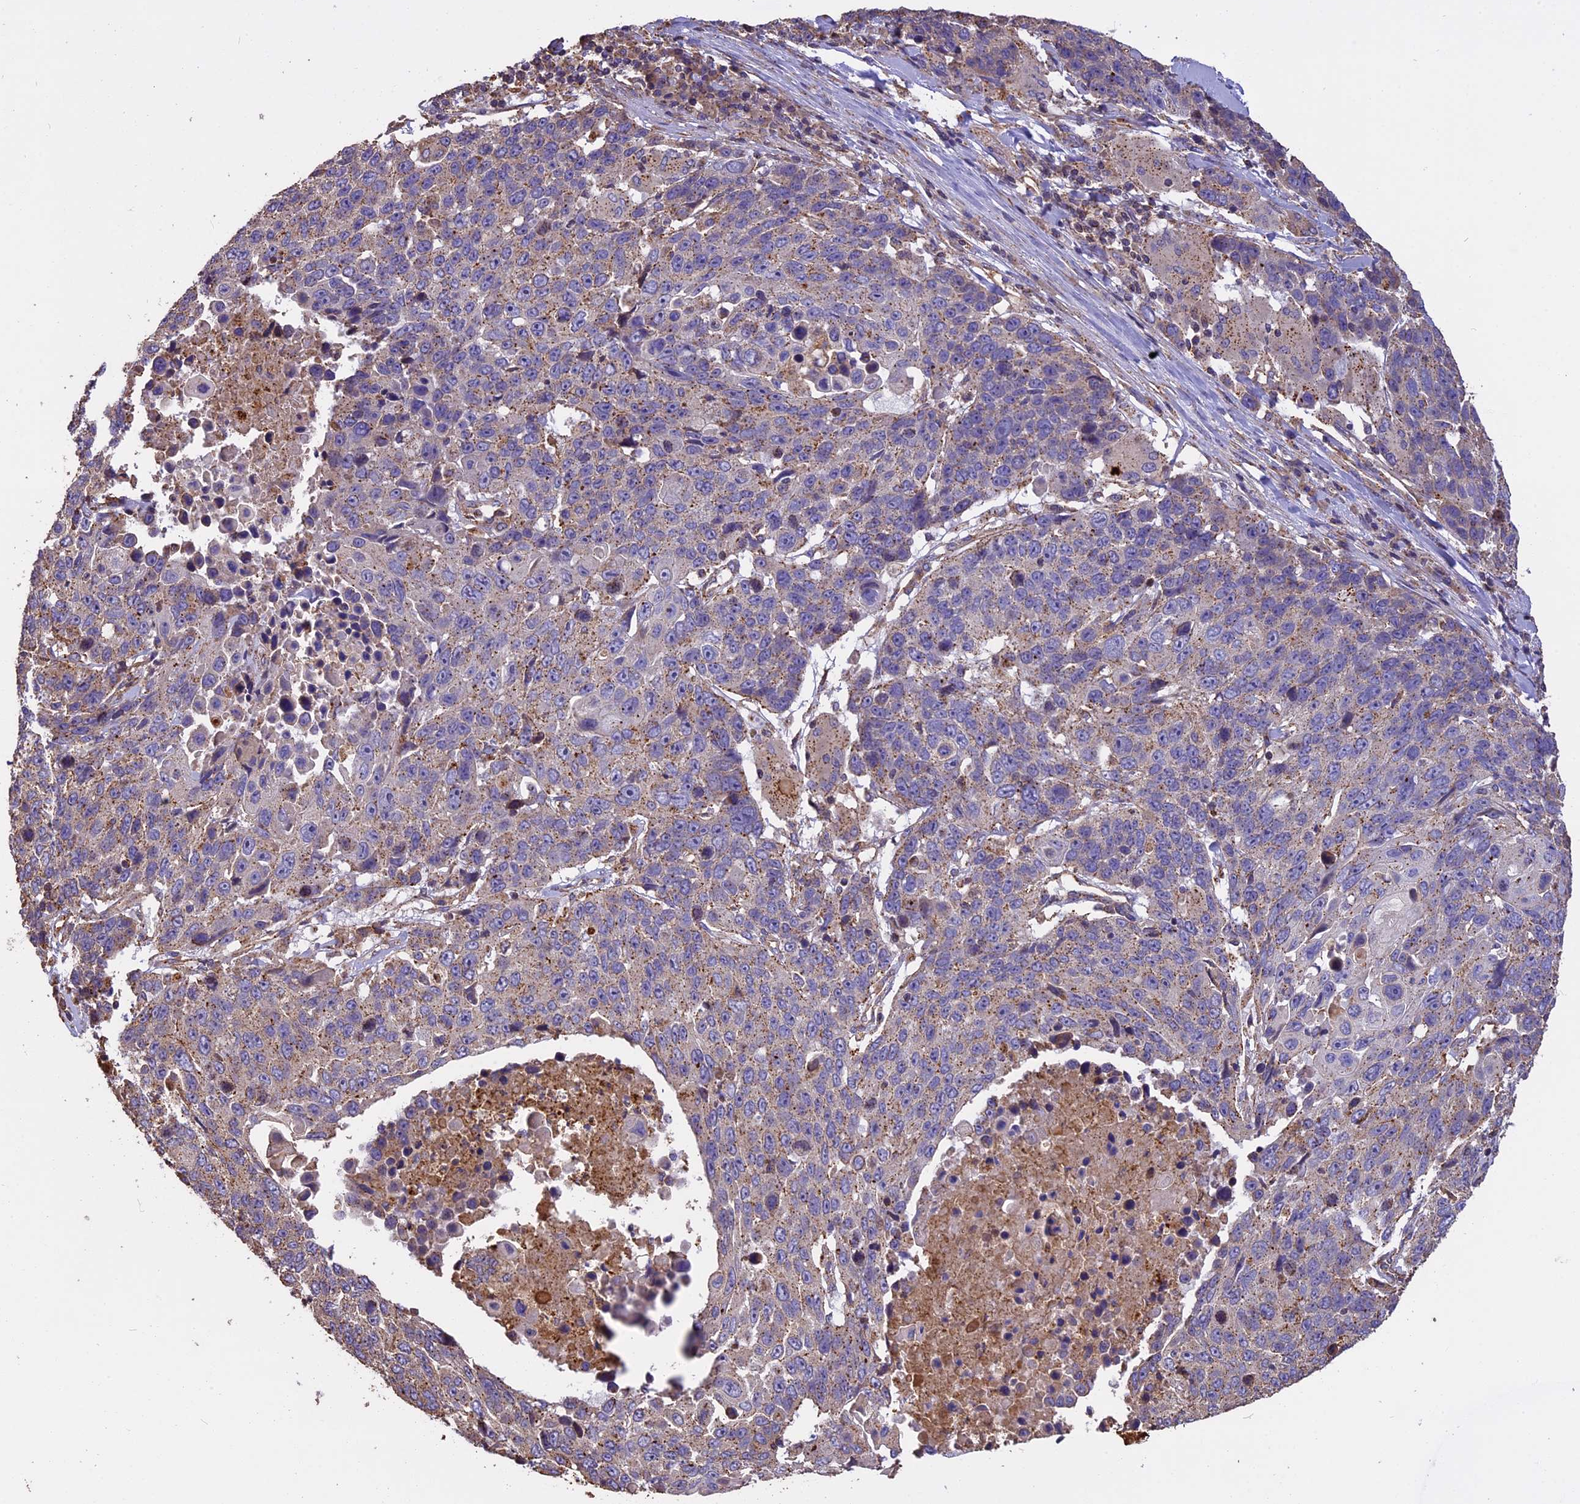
{"staining": {"intensity": "weak", "quantity": ">75%", "location": "cytoplasmic/membranous"}, "tissue": "lung cancer", "cell_type": "Tumor cells", "image_type": "cancer", "snomed": [{"axis": "morphology", "description": "Squamous cell carcinoma, NOS"}, {"axis": "topography", "description": "Lung"}], "caption": "Squamous cell carcinoma (lung) was stained to show a protein in brown. There is low levels of weak cytoplasmic/membranous positivity in approximately >75% of tumor cells.", "gene": "CHMP2A", "patient": {"sex": "male", "age": 66}}